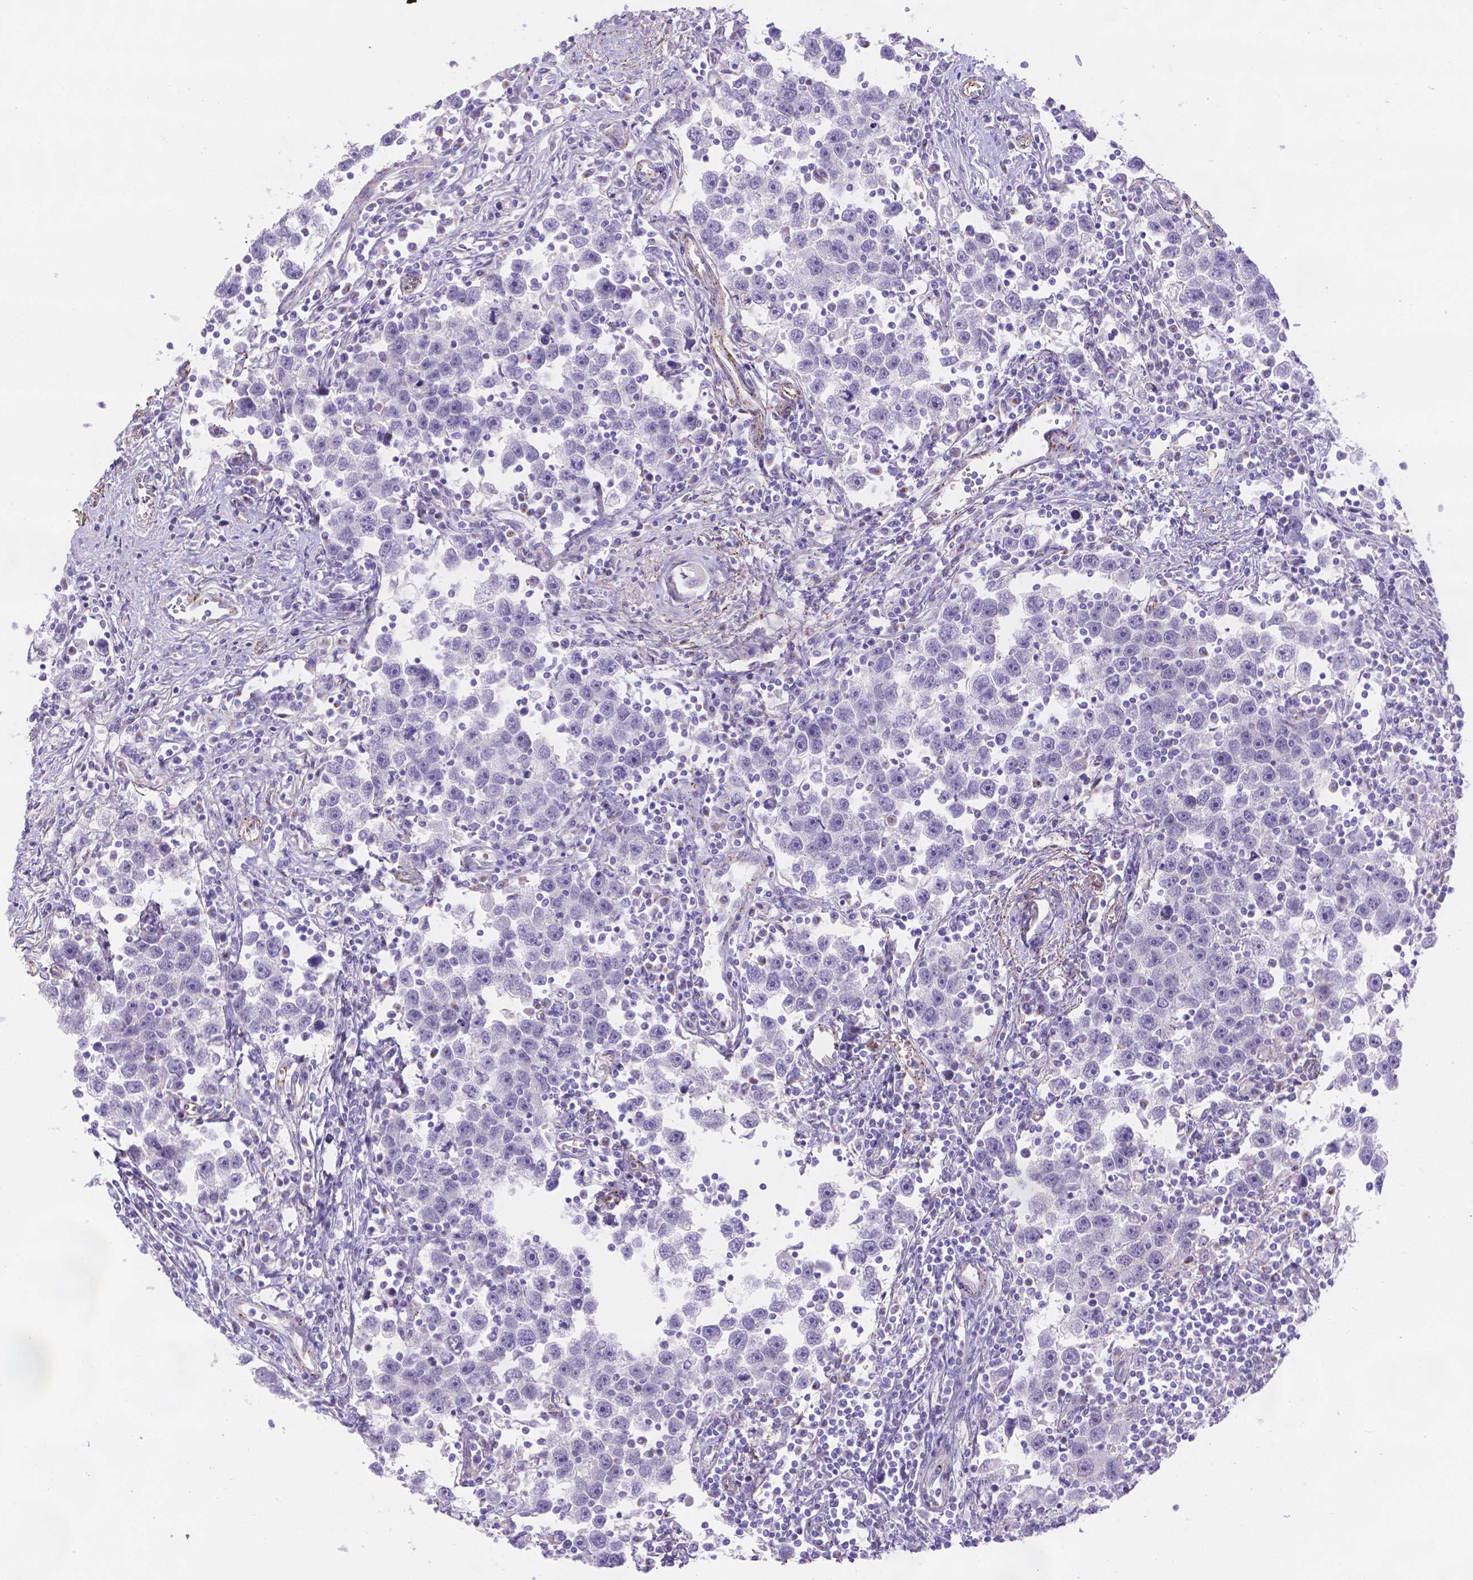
{"staining": {"intensity": "negative", "quantity": "none", "location": "none"}, "tissue": "testis cancer", "cell_type": "Tumor cells", "image_type": "cancer", "snomed": [{"axis": "morphology", "description": "Seminoma, NOS"}, {"axis": "topography", "description": "Testis"}], "caption": "Testis cancer was stained to show a protein in brown. There is no significant positivity in tumor cells.", "gene": "SLC40A1", "patient": {"sex": "male", "age": 30}}